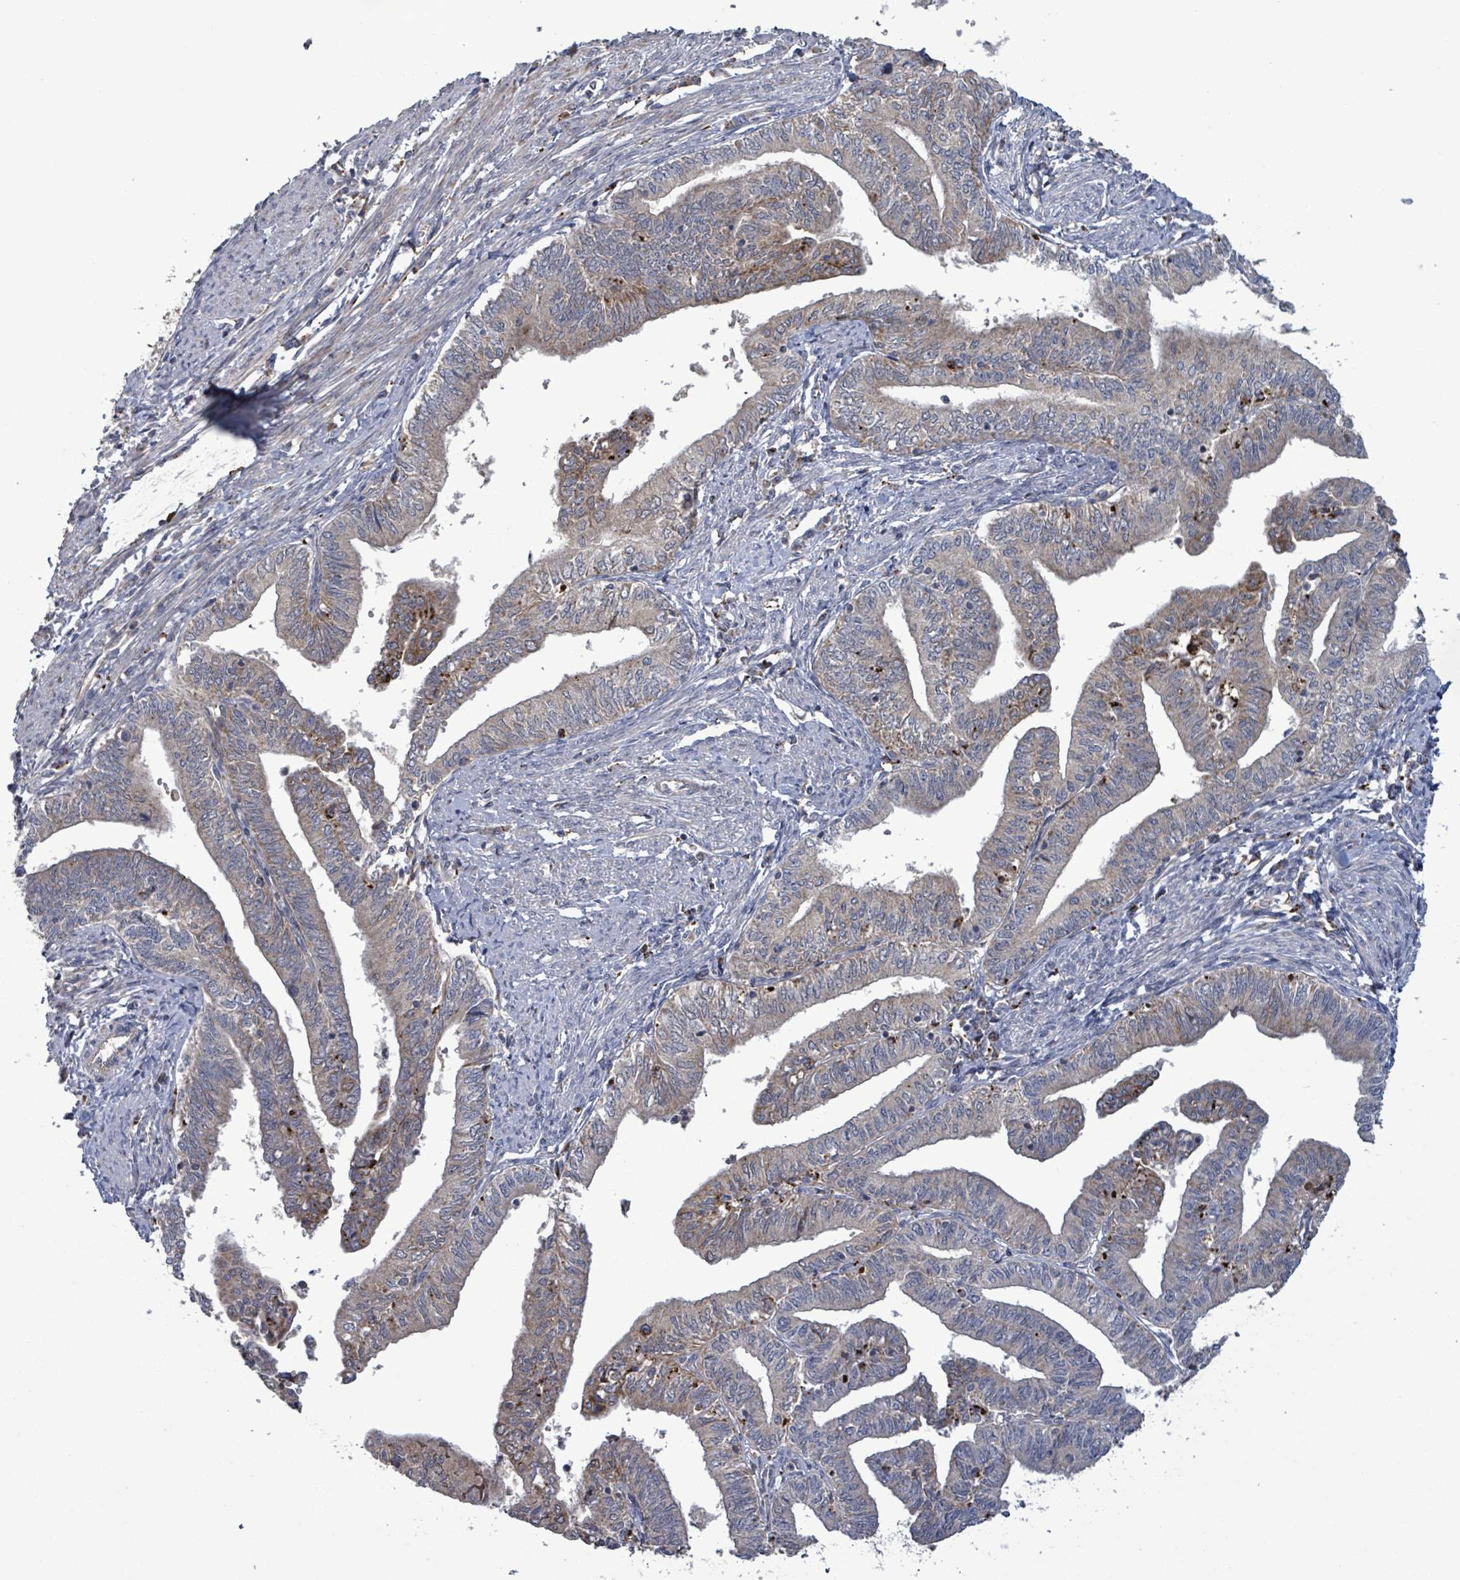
{"staining": {"intensity": "weak", "quantity": "25%-75%", "location": "cytoplasmic/membranous"}, "tissue": "endometrial cancer", "cell_type": "Tumor cells", "image_type": "cancer", "snomed": [{"axis": "morphology", "description": "Adenocarcinoma, NOS"}, {"axis": "topography", "description": "Endometrium"}], "caption": "A low amount of weak cytoplasmic/membranous expression is identified in approximately 25%-75% of tumor cells in adenocarcinoma (endometrial) tissue.", "gene": "DIPK2A", "patient": {"sex": "female", "age": 66}}